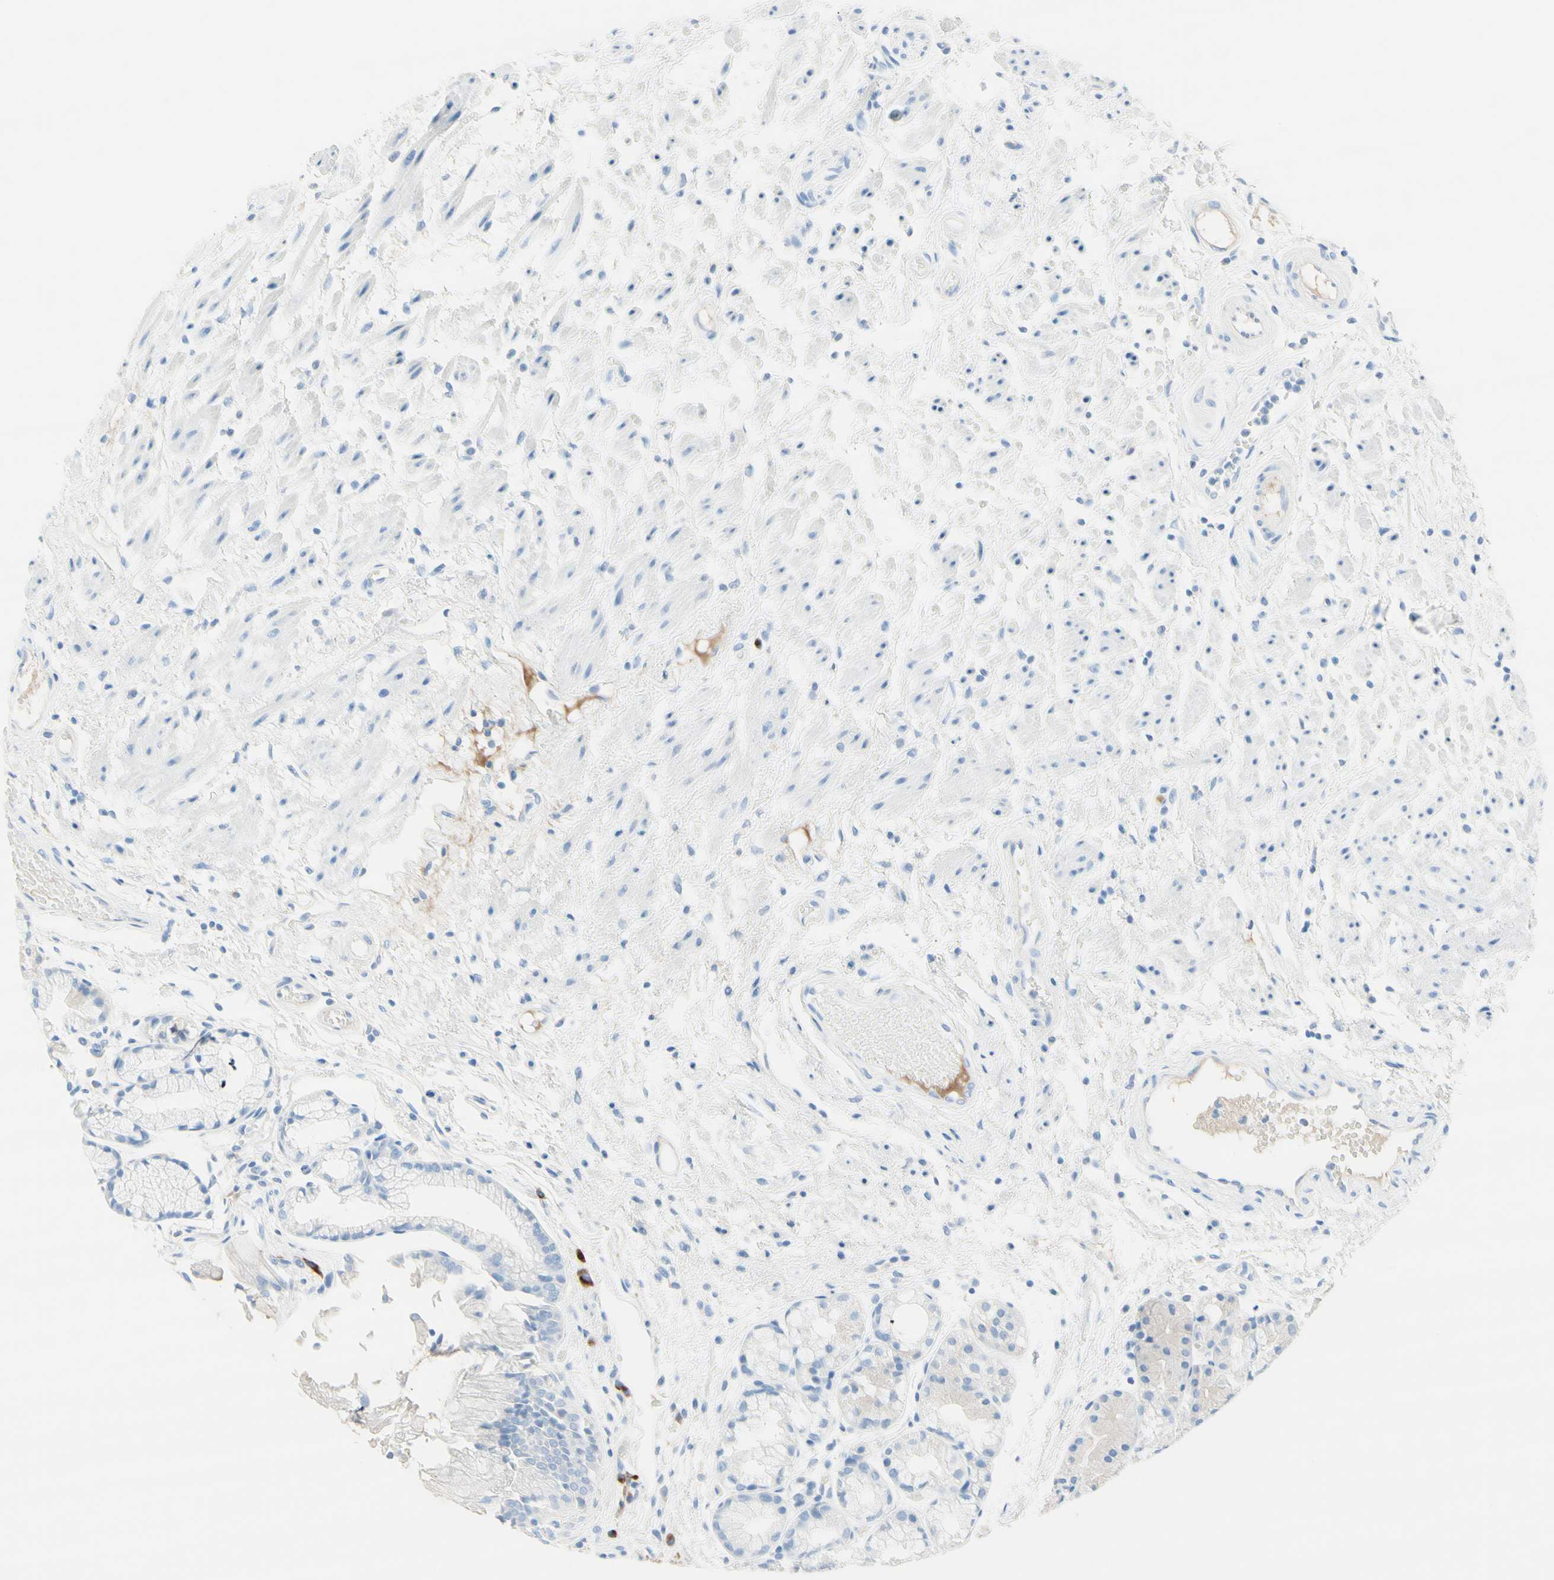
{"staining": {"intensity": "weak", "quantity": "<25%", "location": "cytoplasmic/membranous"}, "tissue": "stomach", "cell_type": "Glandular cells", "image_type": "normal", "snomed": [{"axis": "morphology", "description": "Normal tissue, NOS"}, {"axis": "topography", "description": "Stomach, upper"}], "caption": "High power microscopy histopathology image of an immunohistochemistry (IHC) photomicrograph of unremarkable stomach, revealing no significant expression in glandular cells. (DAB (3,3'-diaminobenzidine) immunohistochemistry (IHC) with hematoxylin counter stain).", "gene": "IL6ST", "patient": {"sex": "male", "age": 72}}